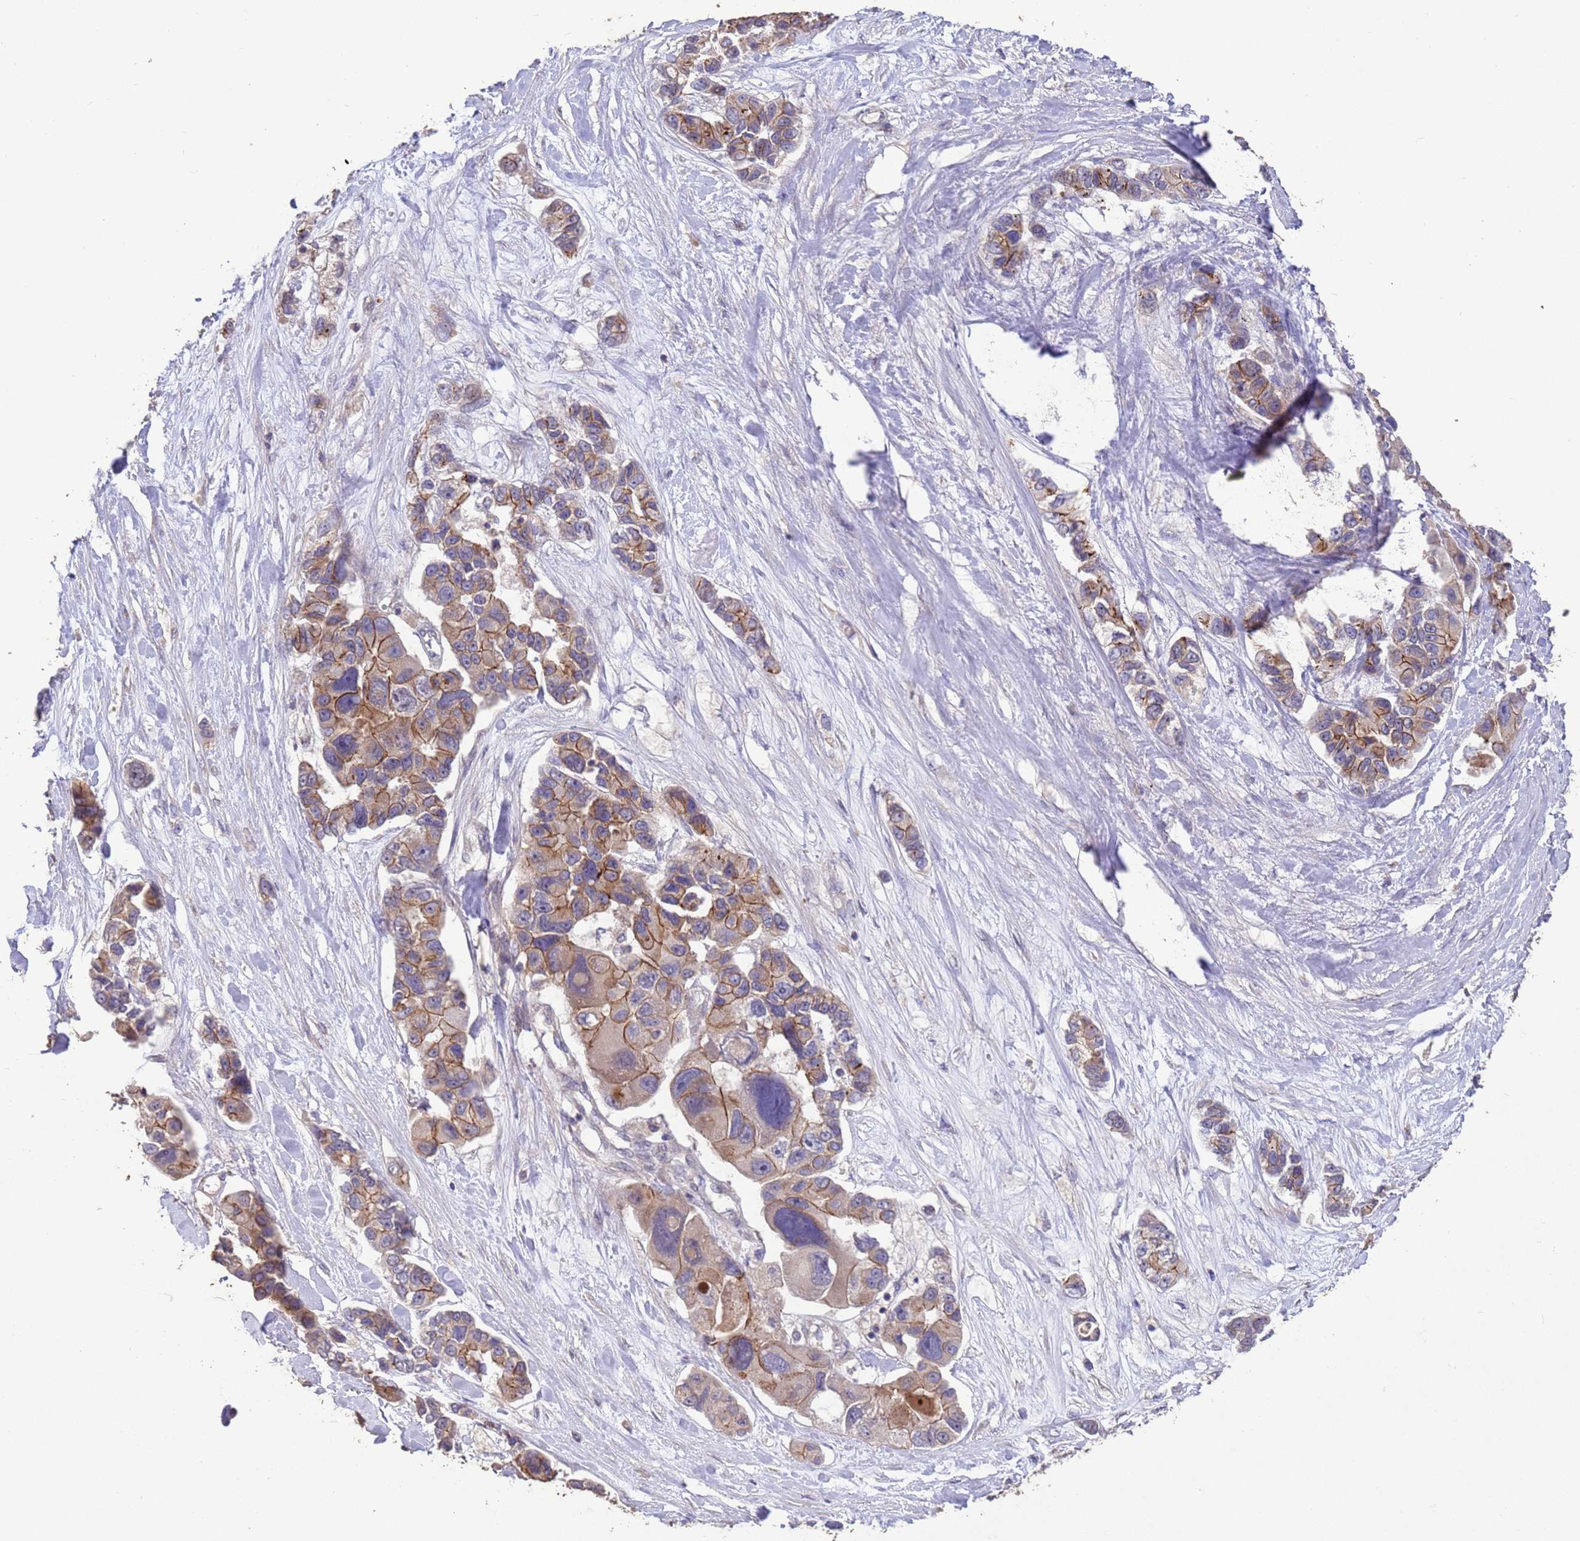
{"staining": {"intensity": "moderate", "quantity": "25%-75%", "location": "cytoplasmic/membranous"}, "tissue": "lung cancer", "cell_type": "Tumor cells", "image_type": "cancer", "snomed": [{"axis": "morphology", "description": "Adenocarcinoma, NOS"}, {"axis": "topography", "description": "Lung"}], "caption": "A medium amount of moderate cytoplasmic/membranous staining is appreciated in approximately 25%-75% of tumor cells in lung cancer tissue.", "gene": "SLC9B2", "patient": {"sex": "female", "age": 54}}